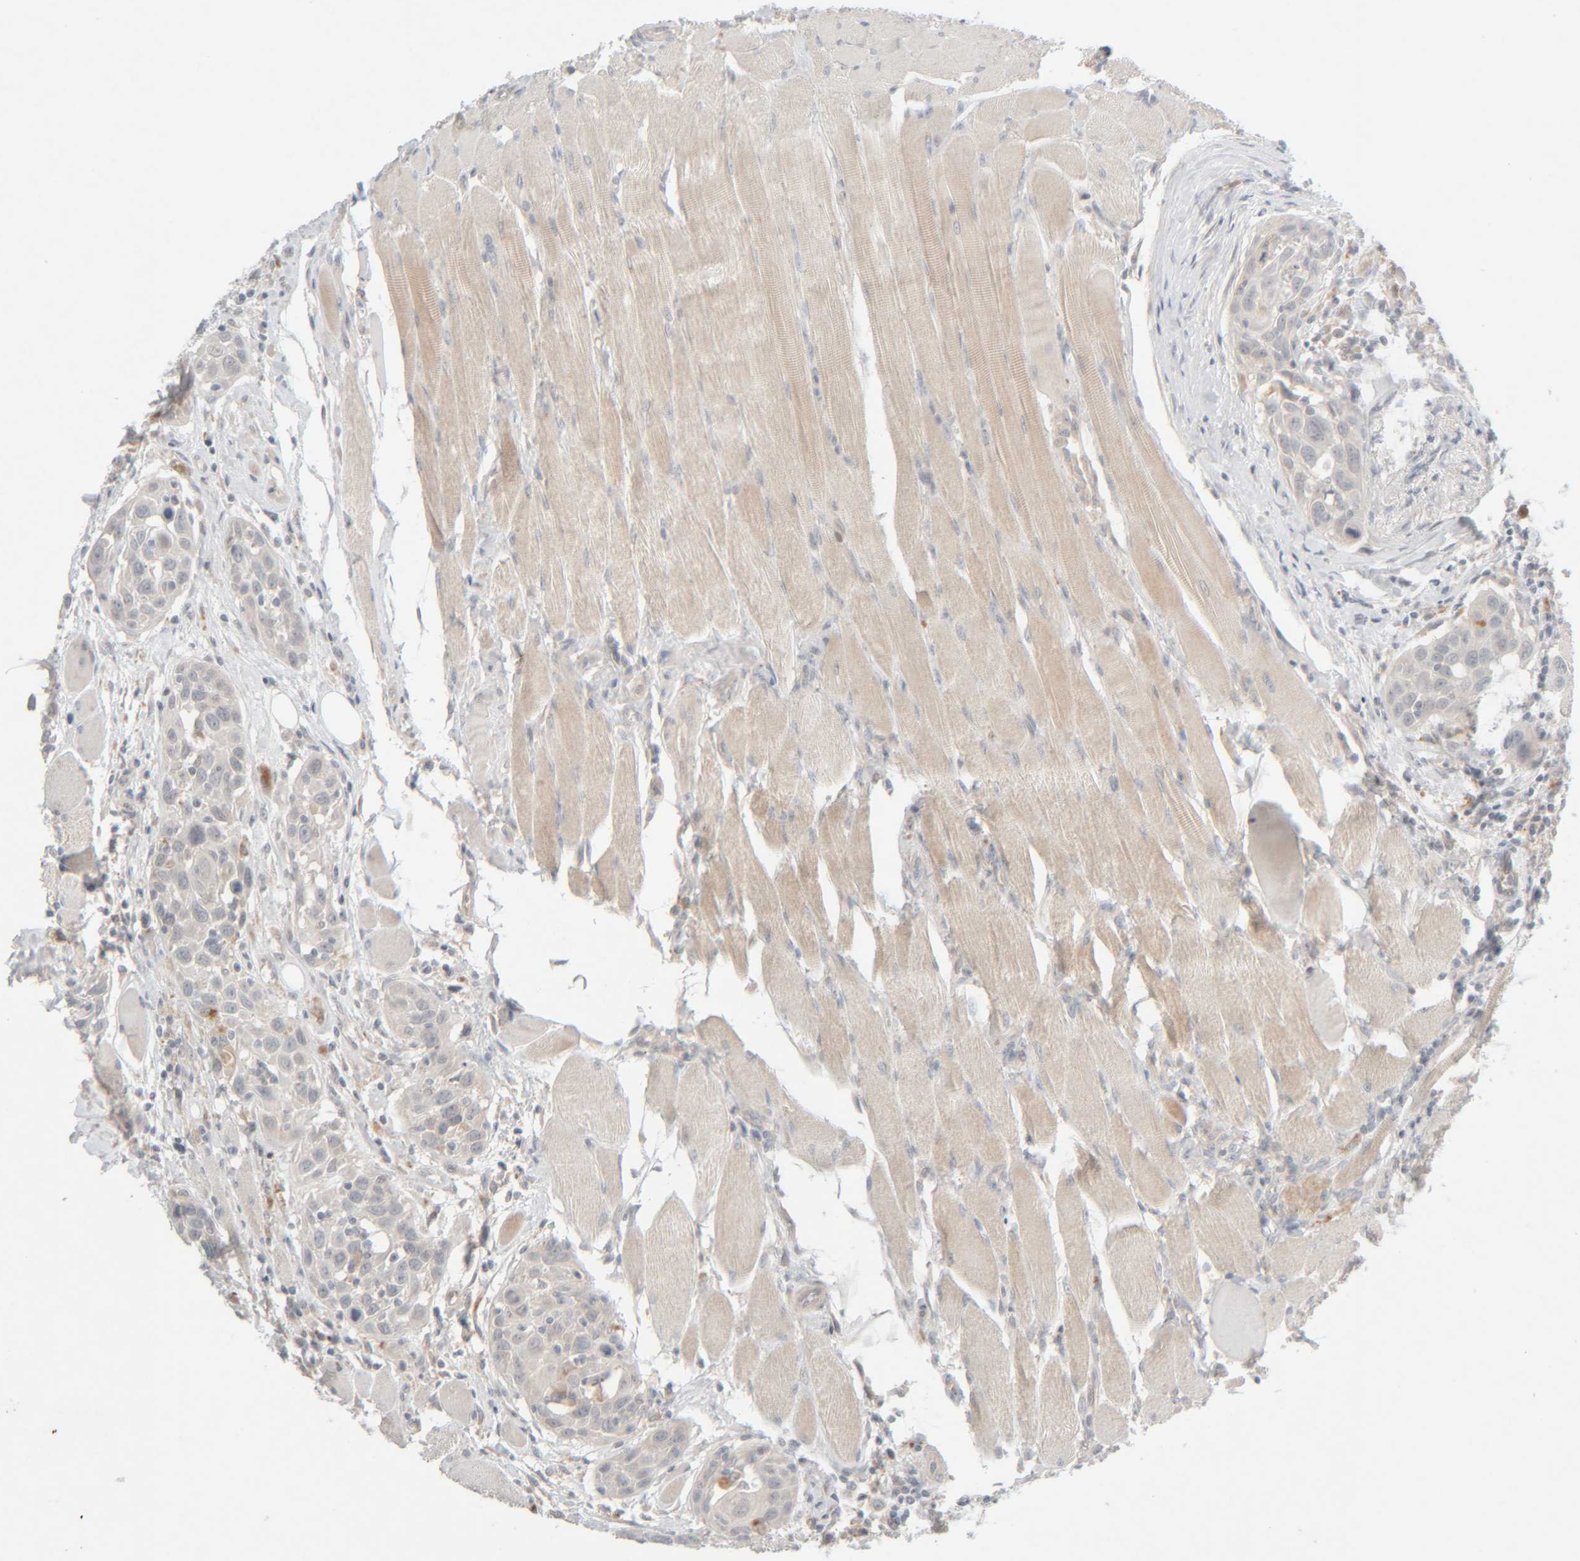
{"staining": {"intensity": "negative", "quantity": "none", "location": "none"}, "tissue": "head and neck cancer", "cell_type": "Tumor cells", "image_type": "cancer", "snomed": [{"axis": "morphology", "description": "Squamous cell carcinoma, NOS"}, {"axis": "topography", "description": "Oral tissue"}, {"axis": "topography", "description": "Head-Neck"}], "caption": "This is a photomicrograph of IHC staining of head and neck squamous cell carcinoma, which shows no positivity in tumor cells.", "gene": "CHKA", "patient": {"sex": "female", "age": 50}}